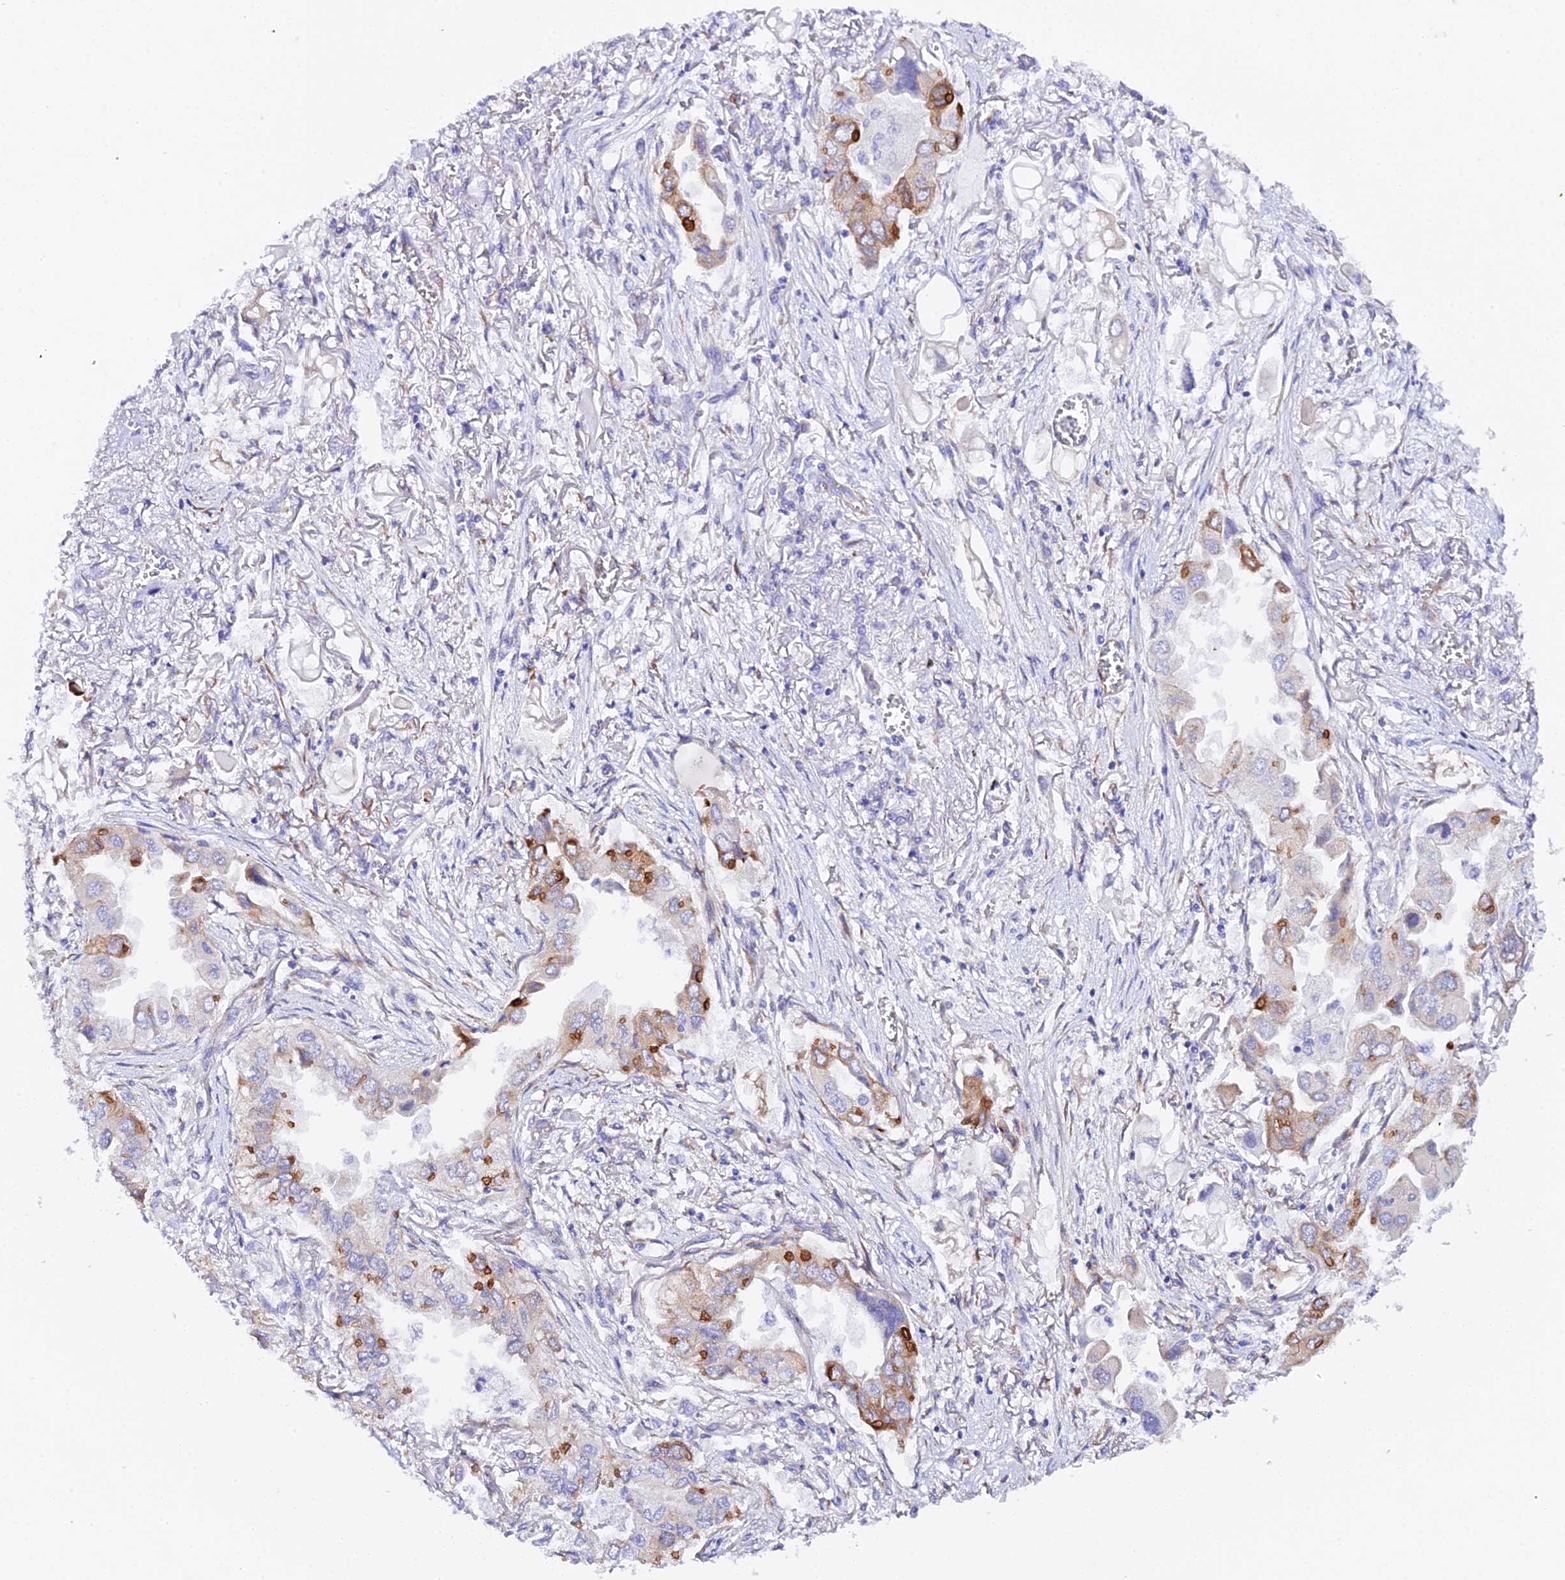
{"staining": {"intensity": "strong", "quantity": "<25%", "location": "cytoplasmic/membranous"}, "tissue": "lung cancer", "cell_type": "Tumor cells", "image_type": "cancer", "snomed": [{"axis": "morphology", "description": "Adenocarcinoma, NOS"}, {"axis": "topography", "description": "Lung"}], "caption": "Lung adenocarcinoma stained with DAB (3,3'-diaminobenzidine) immunohistochemistry demonstrates medium levels of strong cytoplasmic/membranous staining in approximately <25% of tumor cells.", "gene": "CFAP45", "patient": {"sex": "female", "age": 76}}